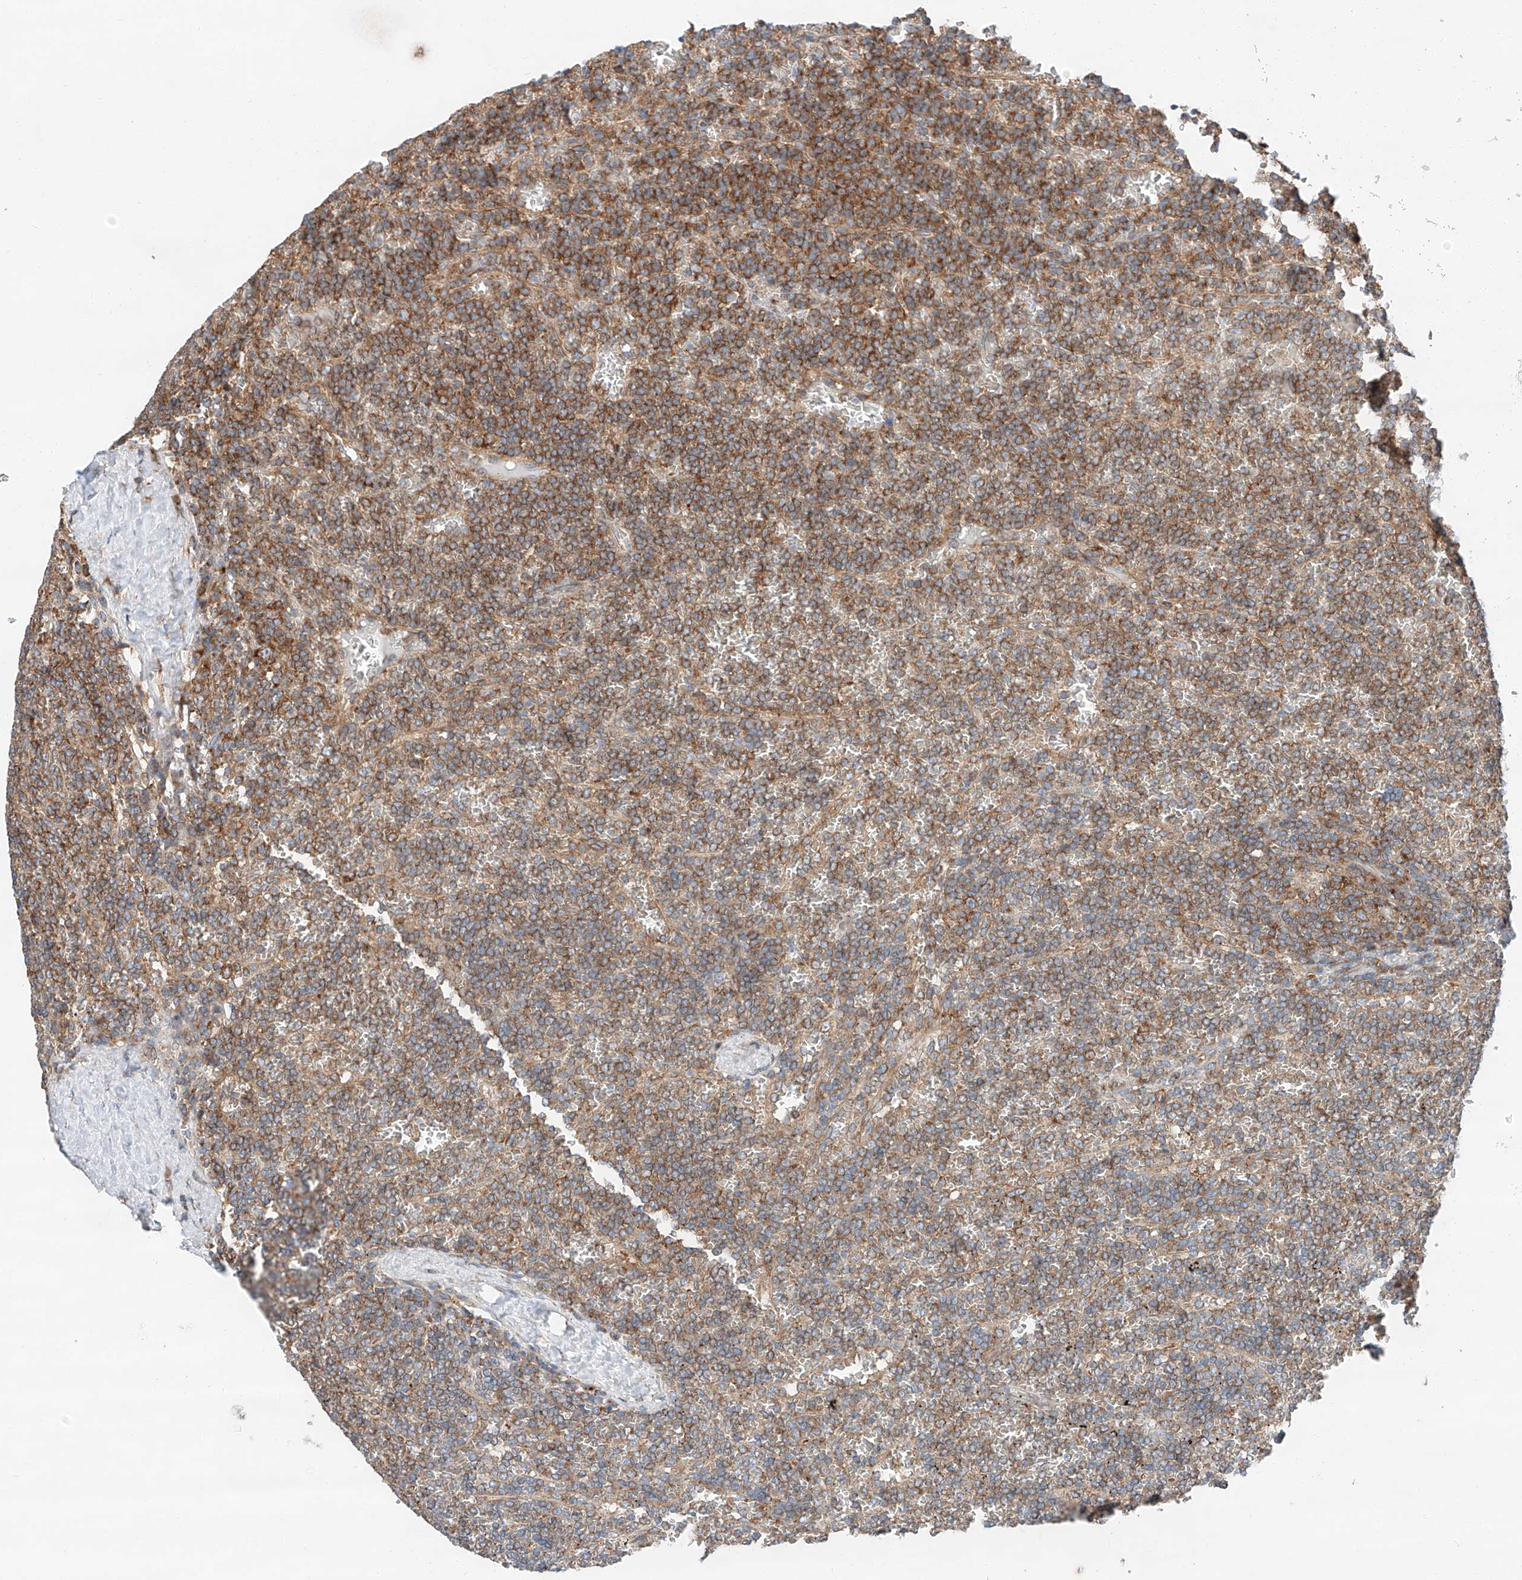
{"staining": {"intensity": "strong", "quantity": ">75%", "location": "cytoplasmic/membranous"}, "tissue": "lymphoma", "cell_type": "Tumor cells", "image_type": "cancer", "snomed": [{"axis": "morphology", "description": "Malignant lymphoma, non-Hodgkin's type, Low grade"}, {"axis": "topography", "description": "Spleen"}], "caption": "Brown immunohistochemical staining in malignant lymphoma, non-Hodgkin's type (low-grade) reveals strong cytoplasmic/membranous staining in about >75% of tumor cells.", "gene": "ZC3H15", "patient": {"sex": "female", "age": 19}}